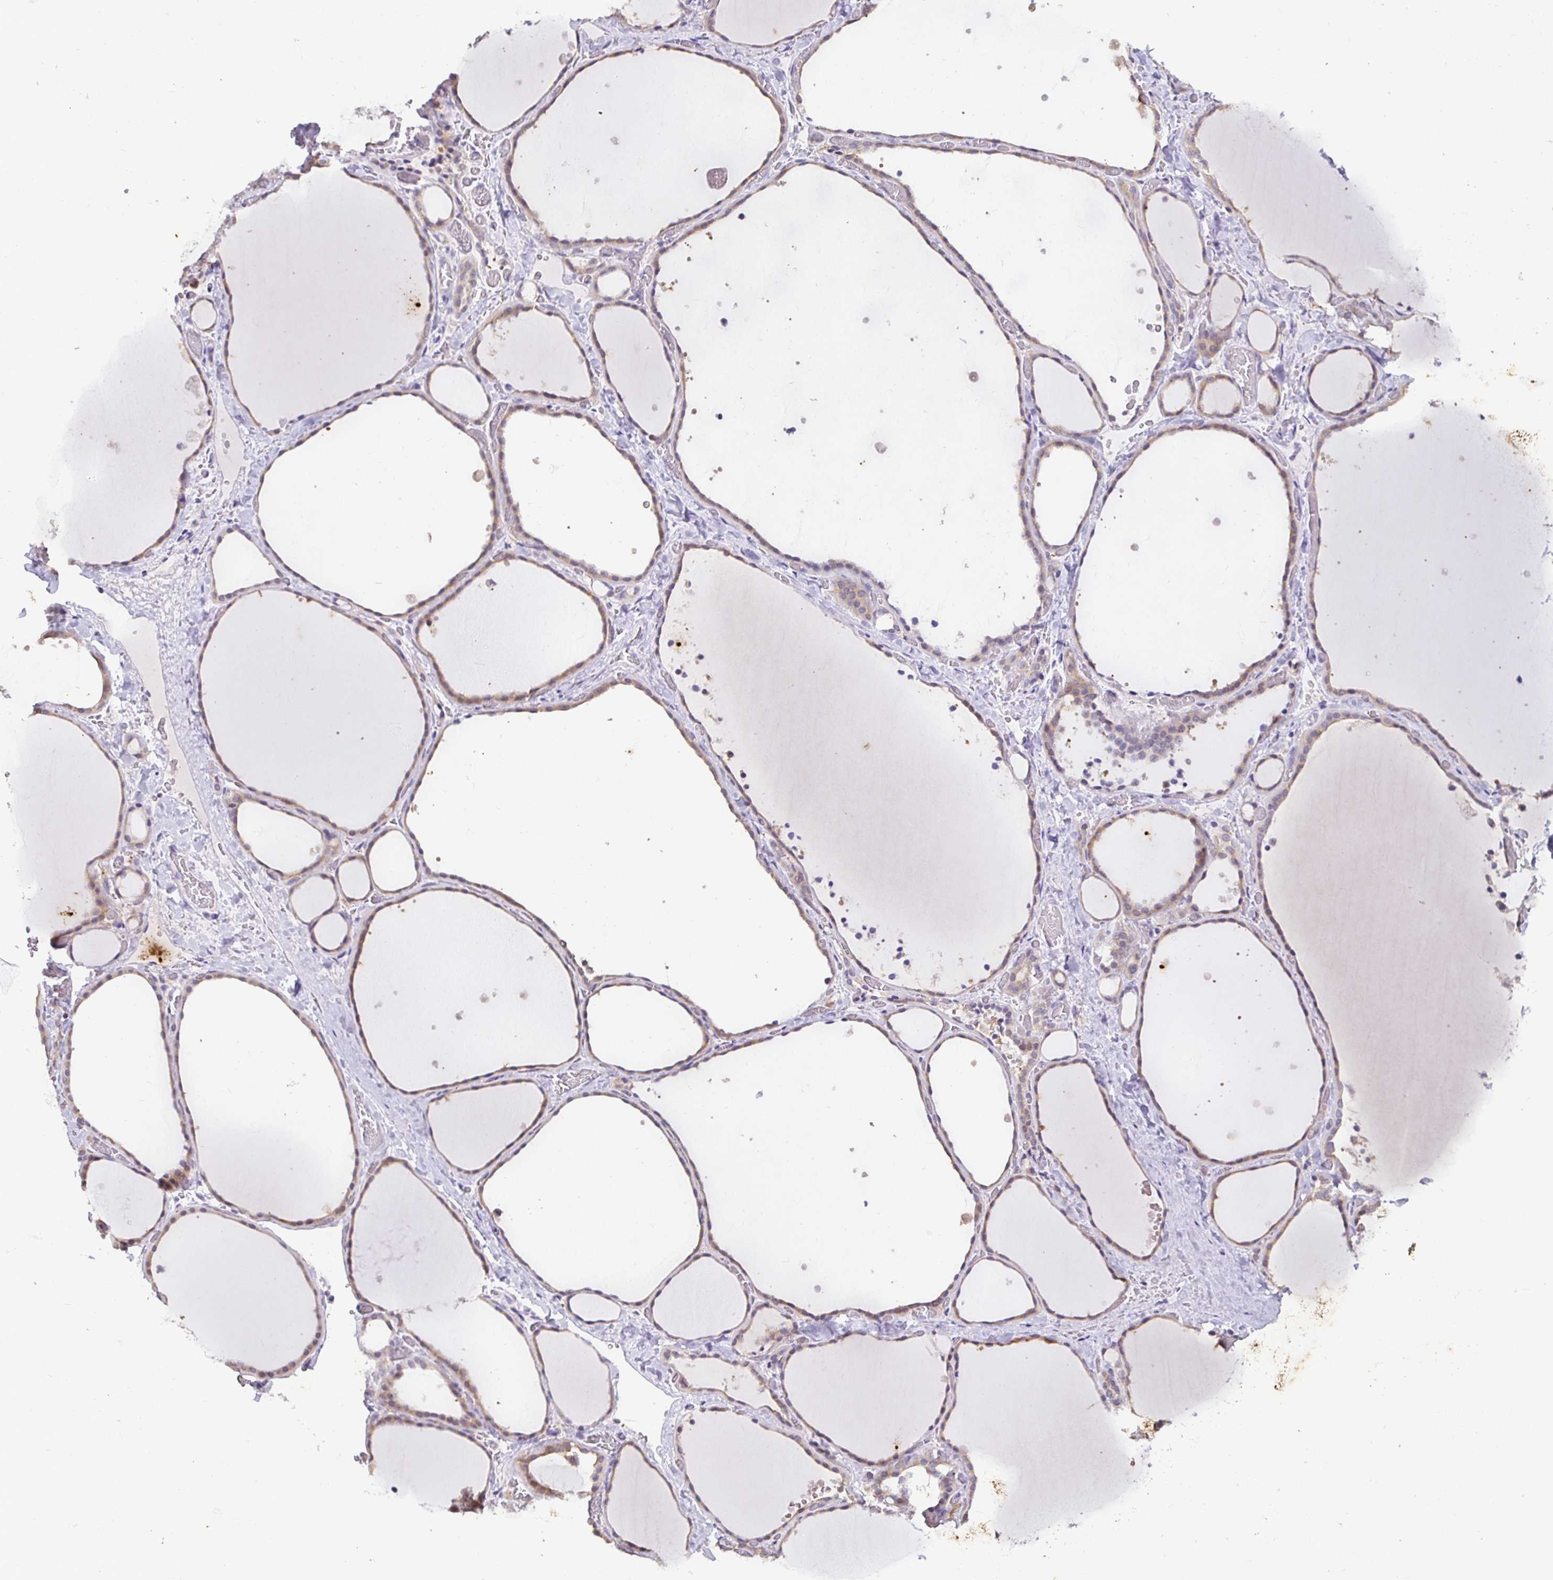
{"staining": {"intensity": "moderate", "quantity": ">75%", "location": "cytoplasmic/membranous"}, "tissue": "thyroid gland", "cell_type": "Glandular cells", "image_type": "normal", "snomed": [{"axis": "morphology", "description": "Normal tissue, NOS"}, {"axis": "topography", "description": "Thyroid gland"}], "caption": "Immunohistochemistry (DAB (3,3'-diaminobenzidine)) staining of unremarkable thyroid gland reveals moderate cytoplasmic/membranous protein staining in approximately >75% of glandular cells. (IHC, brightfield microscopy, high magnification).", "gene": "SHISA4", "patient": {"sex": "female", "age": 36}}